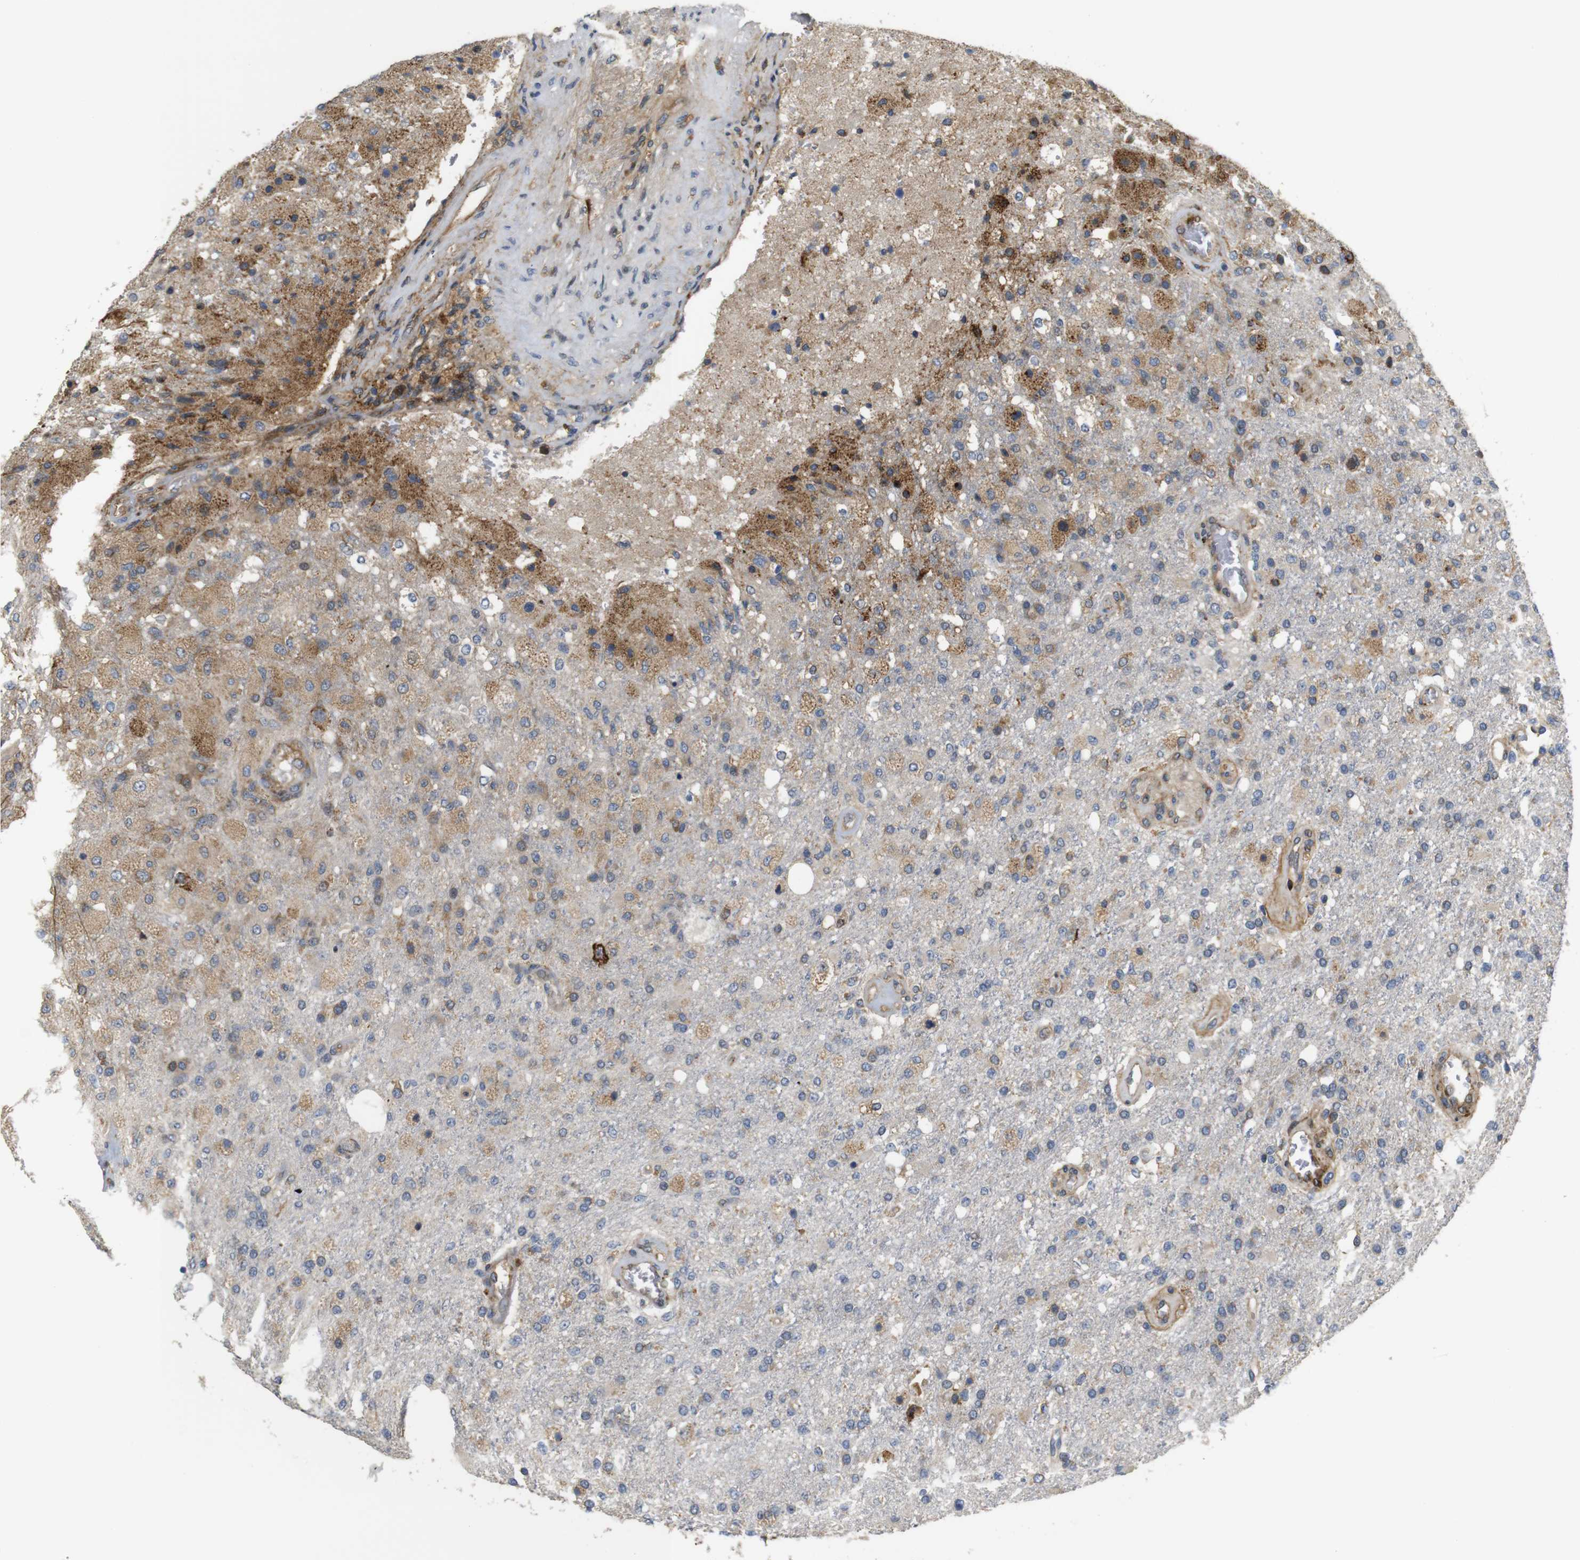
{"staining": {"intensity": "moderate", "quantity": "25%-75%", "location": "cytoplasmic/membranous"}, "tissue": "glioma", "cell_type": "Tumor cells", "image_type": "cancer", "snomed": [{"axis": "morphology", "description": "Normal tissue, NOS"}, {"axis": "morphology", "description": "Glioma, malignant, High grade"}, {"axis": "topography", "description": "Cerebral cortex"}], "caption": "The histopathology image exhibits immunohistochemical staining of malignant glioma (high-grade). There is moderate cytoplasmic/membranous positivity is identified in about 25%-75% of tumor cells. (Brightfield microscopy of DAB IHC at high magnification).", "gene": "UBE2G2", "patient": {"sex": "male", "age": 77}}